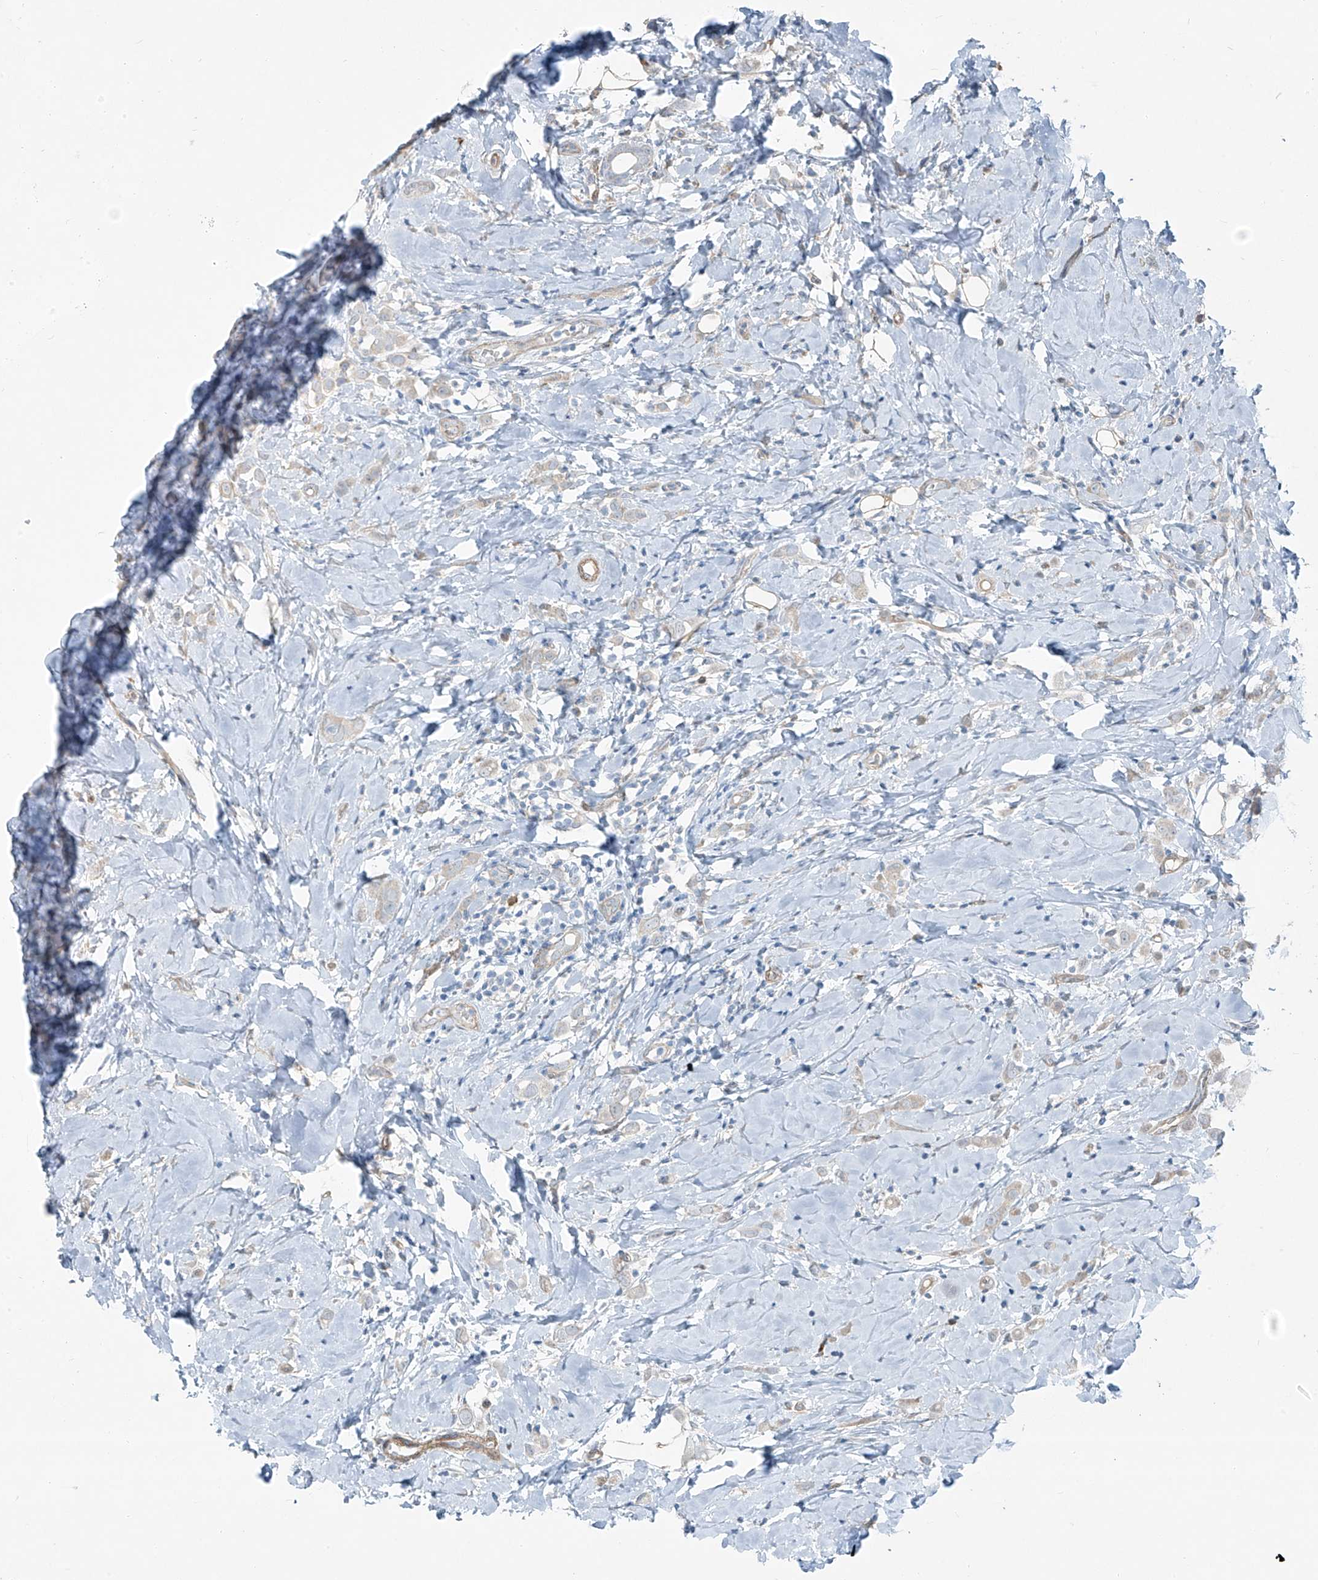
{"staining": {"intensity": "negative", "quantity": "none", "location": "none"}, "tissue": "breast cancer", "cell_type": "Tumor cells", "image_type": "cancer", "snomed": [{"axis": "morphology", "description": "Lobular carcinoma"}, {"axis": "topography", "description": "Breast"}], "caption": "High magnification brightfield microscopy of breast cancer stained with DAB (3,3'-diaminobenzidine) (brown) and counterstained with hematoxylin (blue): tumor cells show no significant positivity.", "gene": "TNS2", "patient": {"sex": "female", "age": 47}}